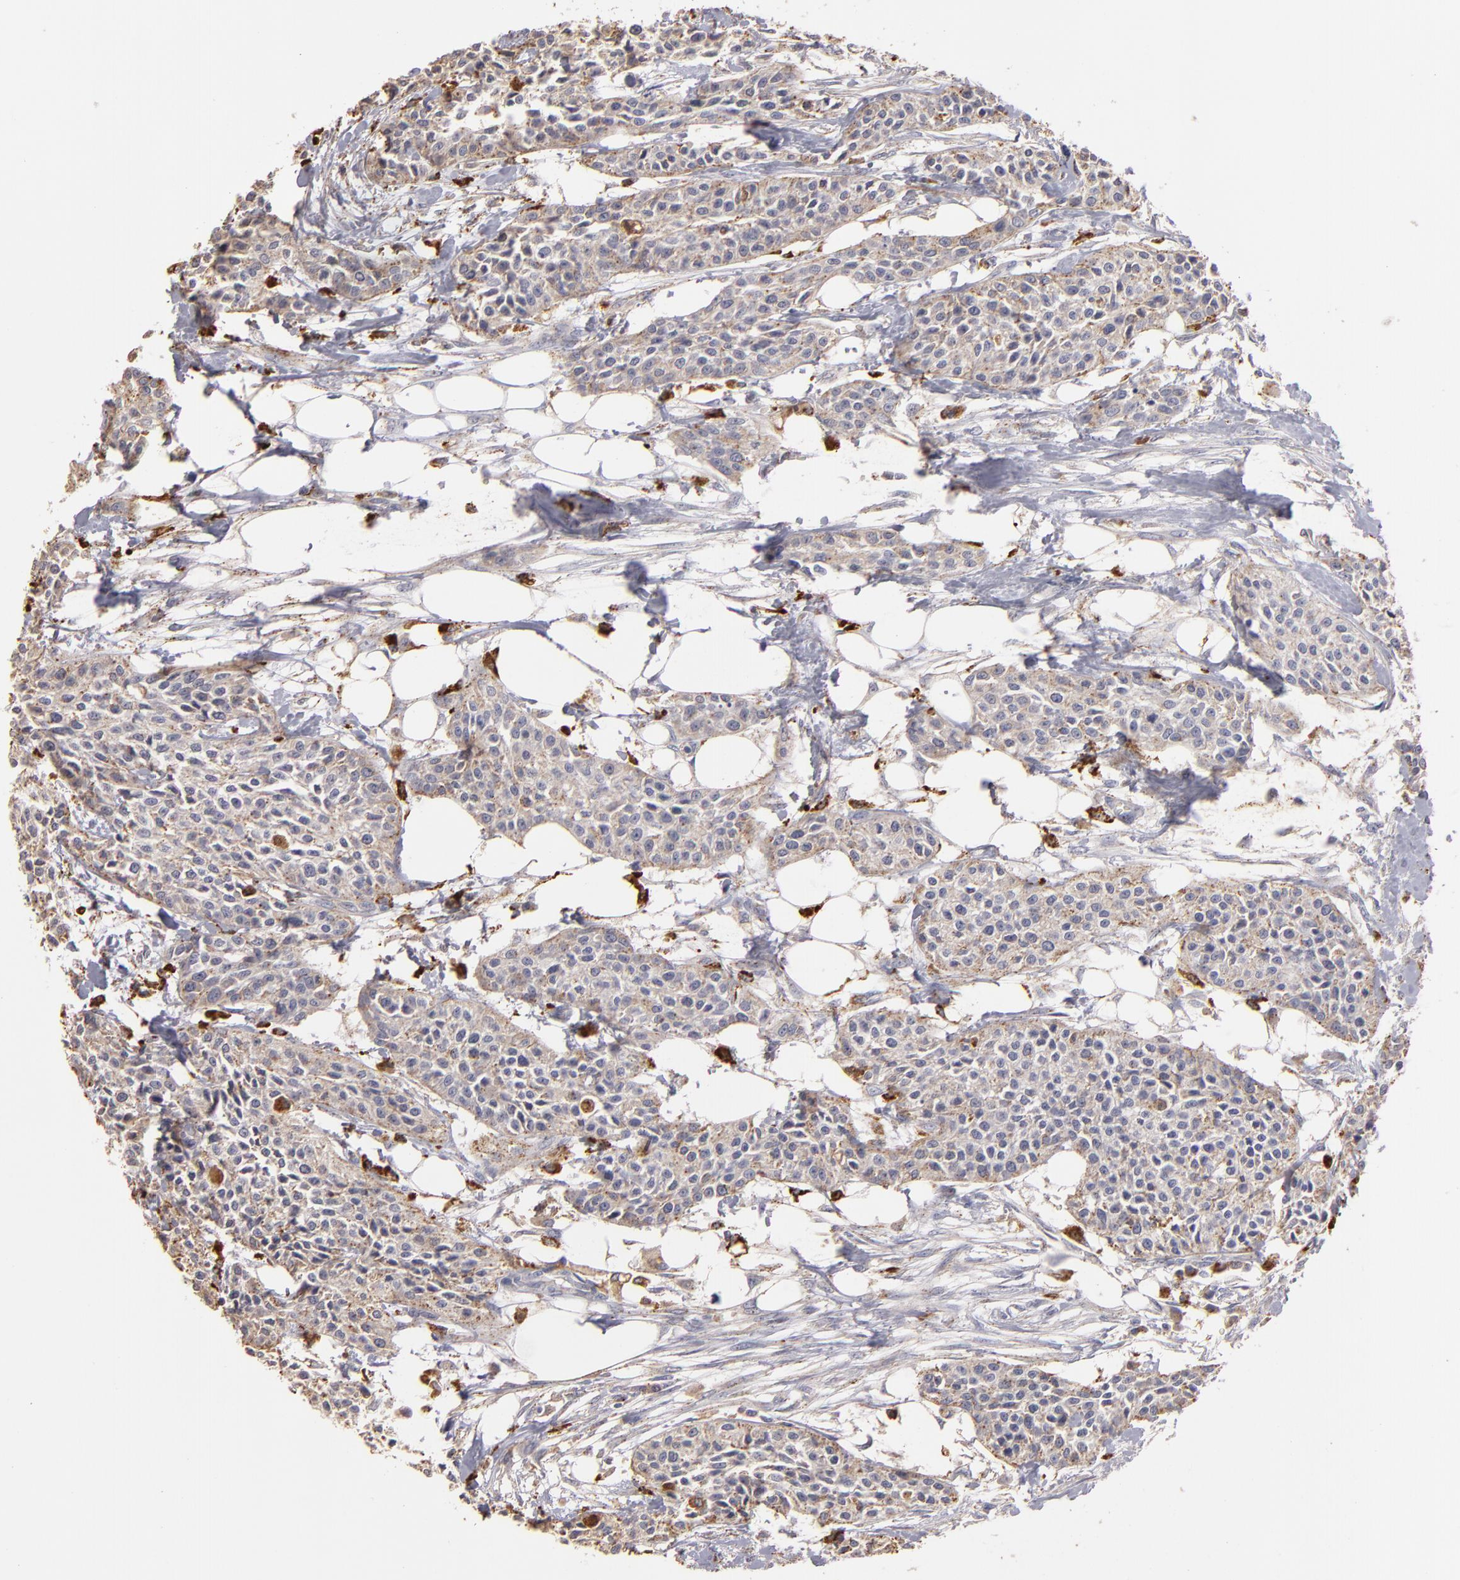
{"staining": {"intensity": "weak", "quantity": ">75%", "location": "cytoplasmic/membranous"}, "tissue": "urothelial cancer", "cell_type": "Tumor cells", "image_type": "cancer", "snomed": [{"axis": "morphology", "description": "Urothelial carcinoma, High grade"}, {"axis": "topography", "description": "Urinary bladder"}], "caption": "DAB immunohistochemical staining of urothelial cancer displays weak cytoplasmic/membranous protein expression in about >75% of tumor cells.", "gene": "TRAF1", "patient": {"sex": "male", "age": 56}}